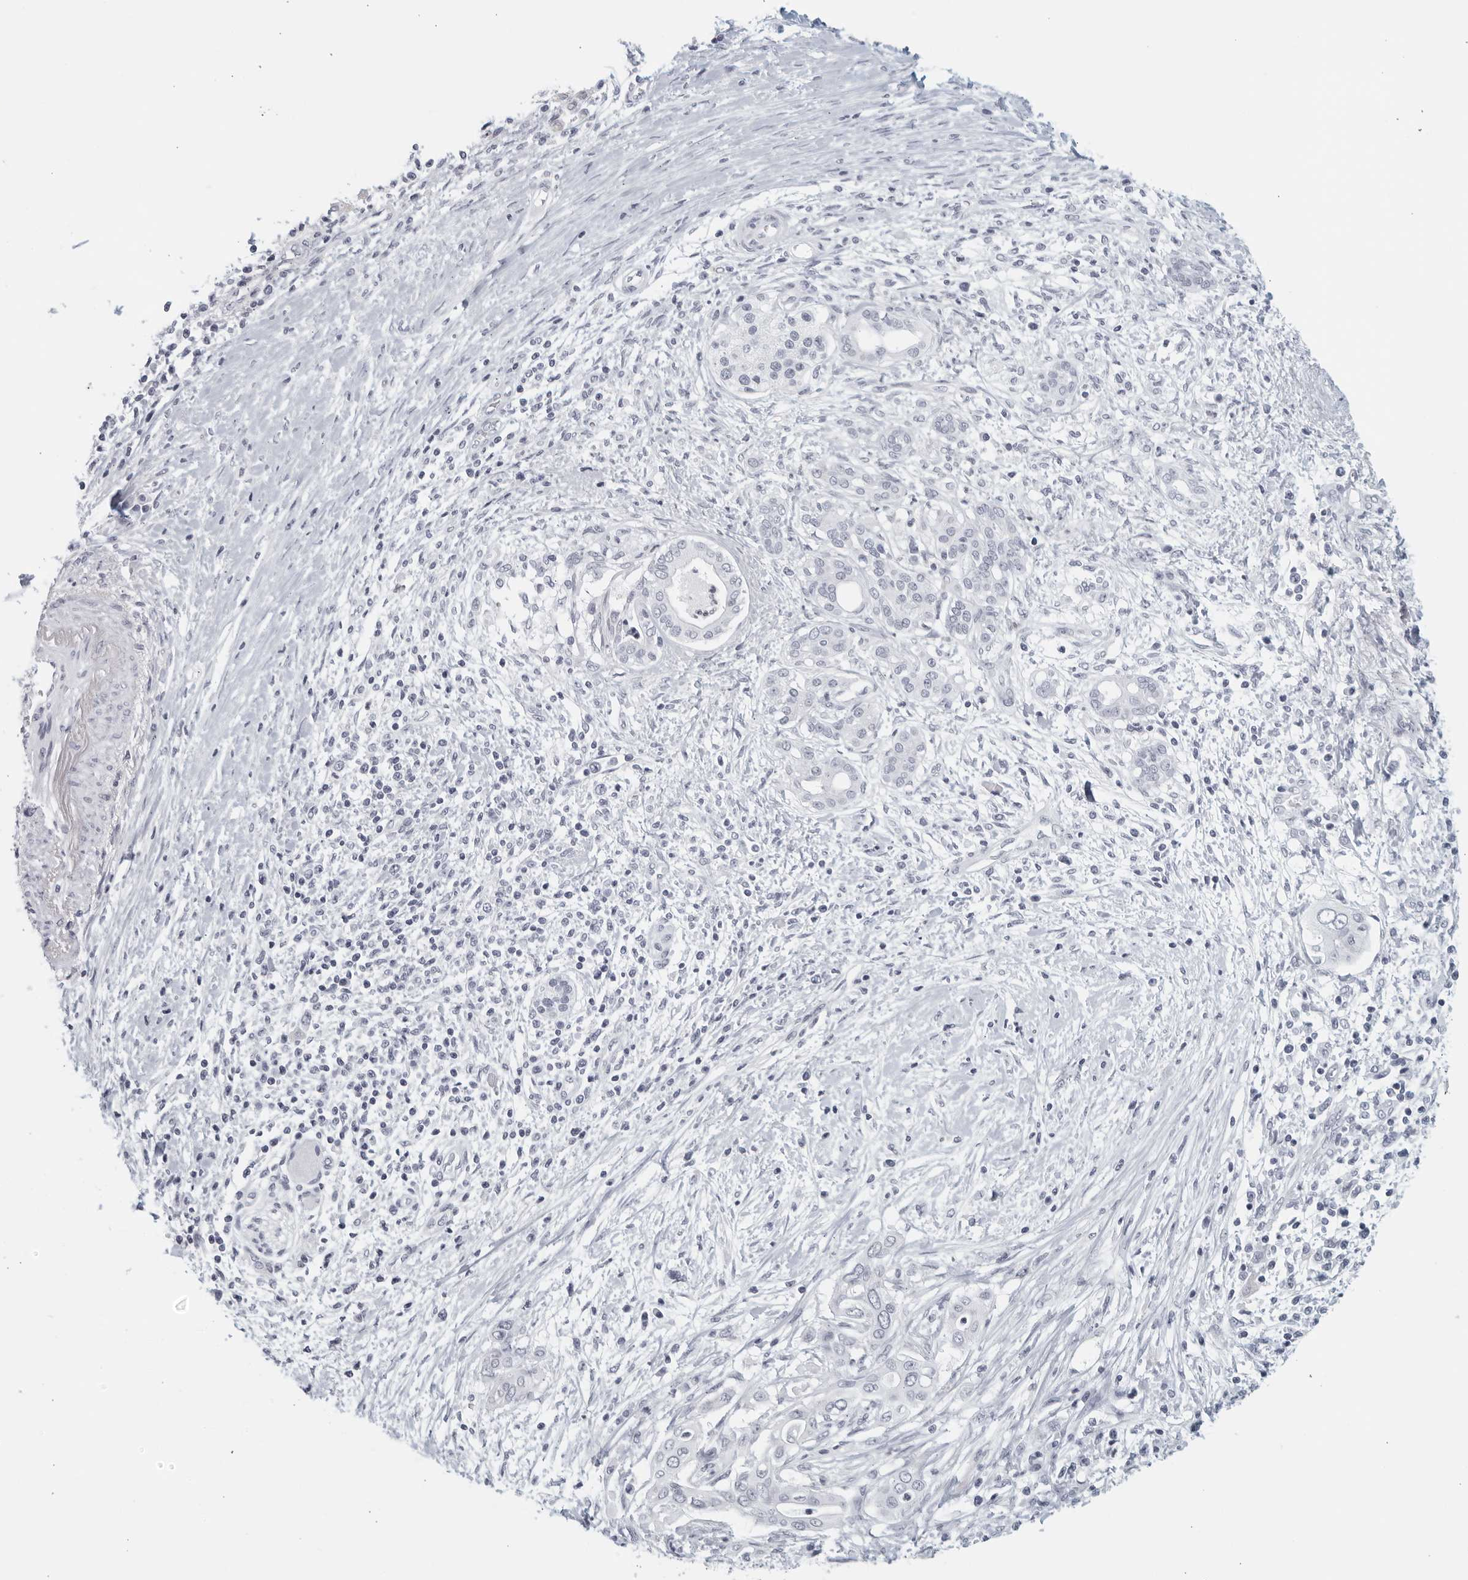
{"staining": {"intensity": "negative", "quantity": "none", "location": "none"}, "tissue": "pancreatic cancer", "cell_type": "Tumor cells", "image_type": "cancer", "snomed": [{"axis": "morphology", "description": "Adenocarcinoma, NOS"}, {"axis": "topography", "description": "Pancreas"}], "caption": "Micrograph shows no significant protein positivity in tumor cells of pancreatic adenocarcinoma.", "gene": "KLK7", "patient": {"sex": "male", "age": 58}}